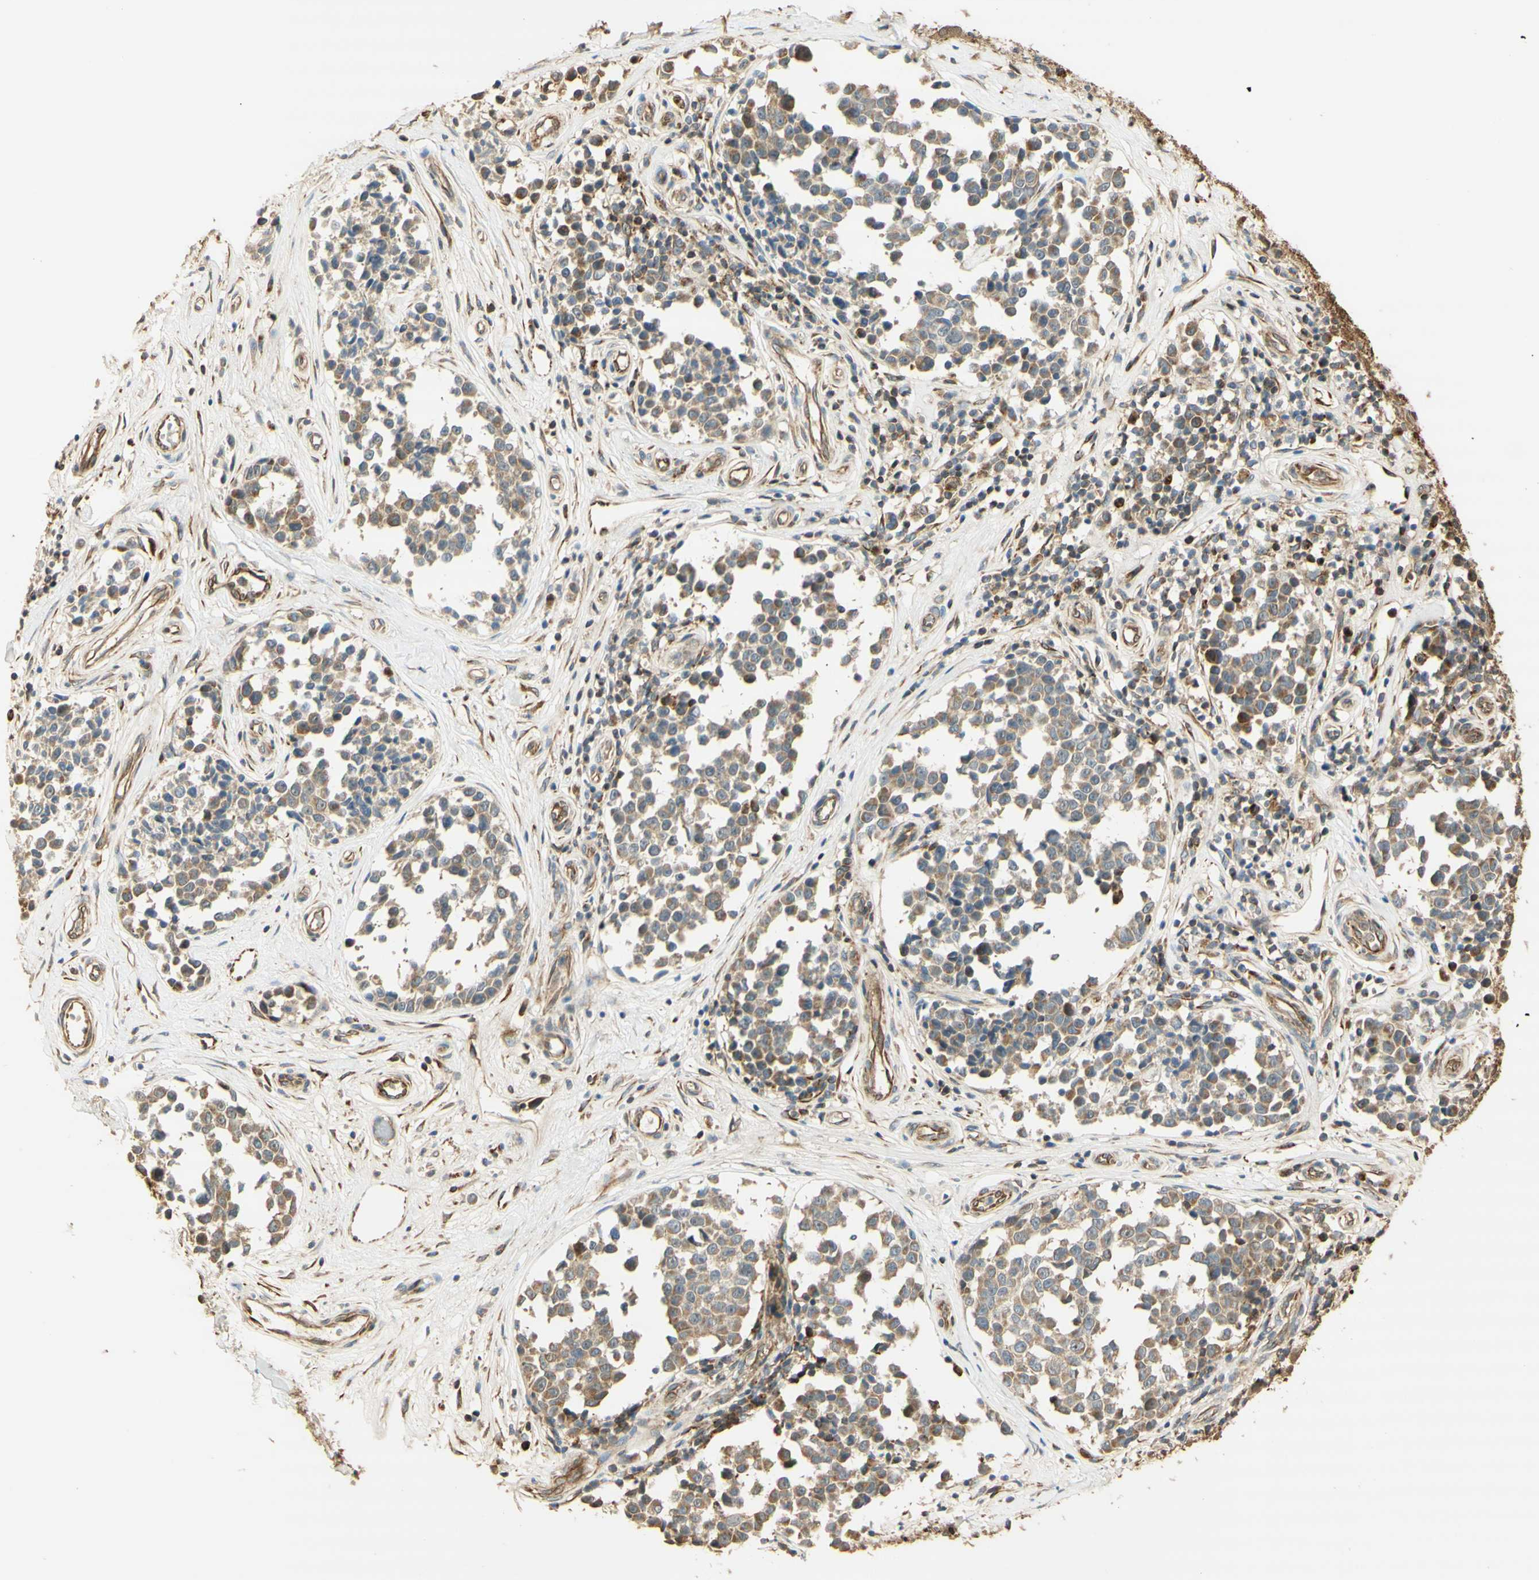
{"staining": {"intensity": "moderate", "quantity": ">75%", "location": "cytoplasmic/membranous"}, "tissue": "melanoma", "cell_type": "Tumor cells", "image_type": "cancer", "snomed": [{"axis": "morphology", "description": "Malignant melanoma, NOS"}, {"axis": "topography", "description": "Skin"}], "caption": "Protein expression analysis of melanoma displays moderate cytoplasmic/membranous expression in about >75% of tumor cells.", "gene": "AGER", "patient": {"sex": "female", "age": 64}}